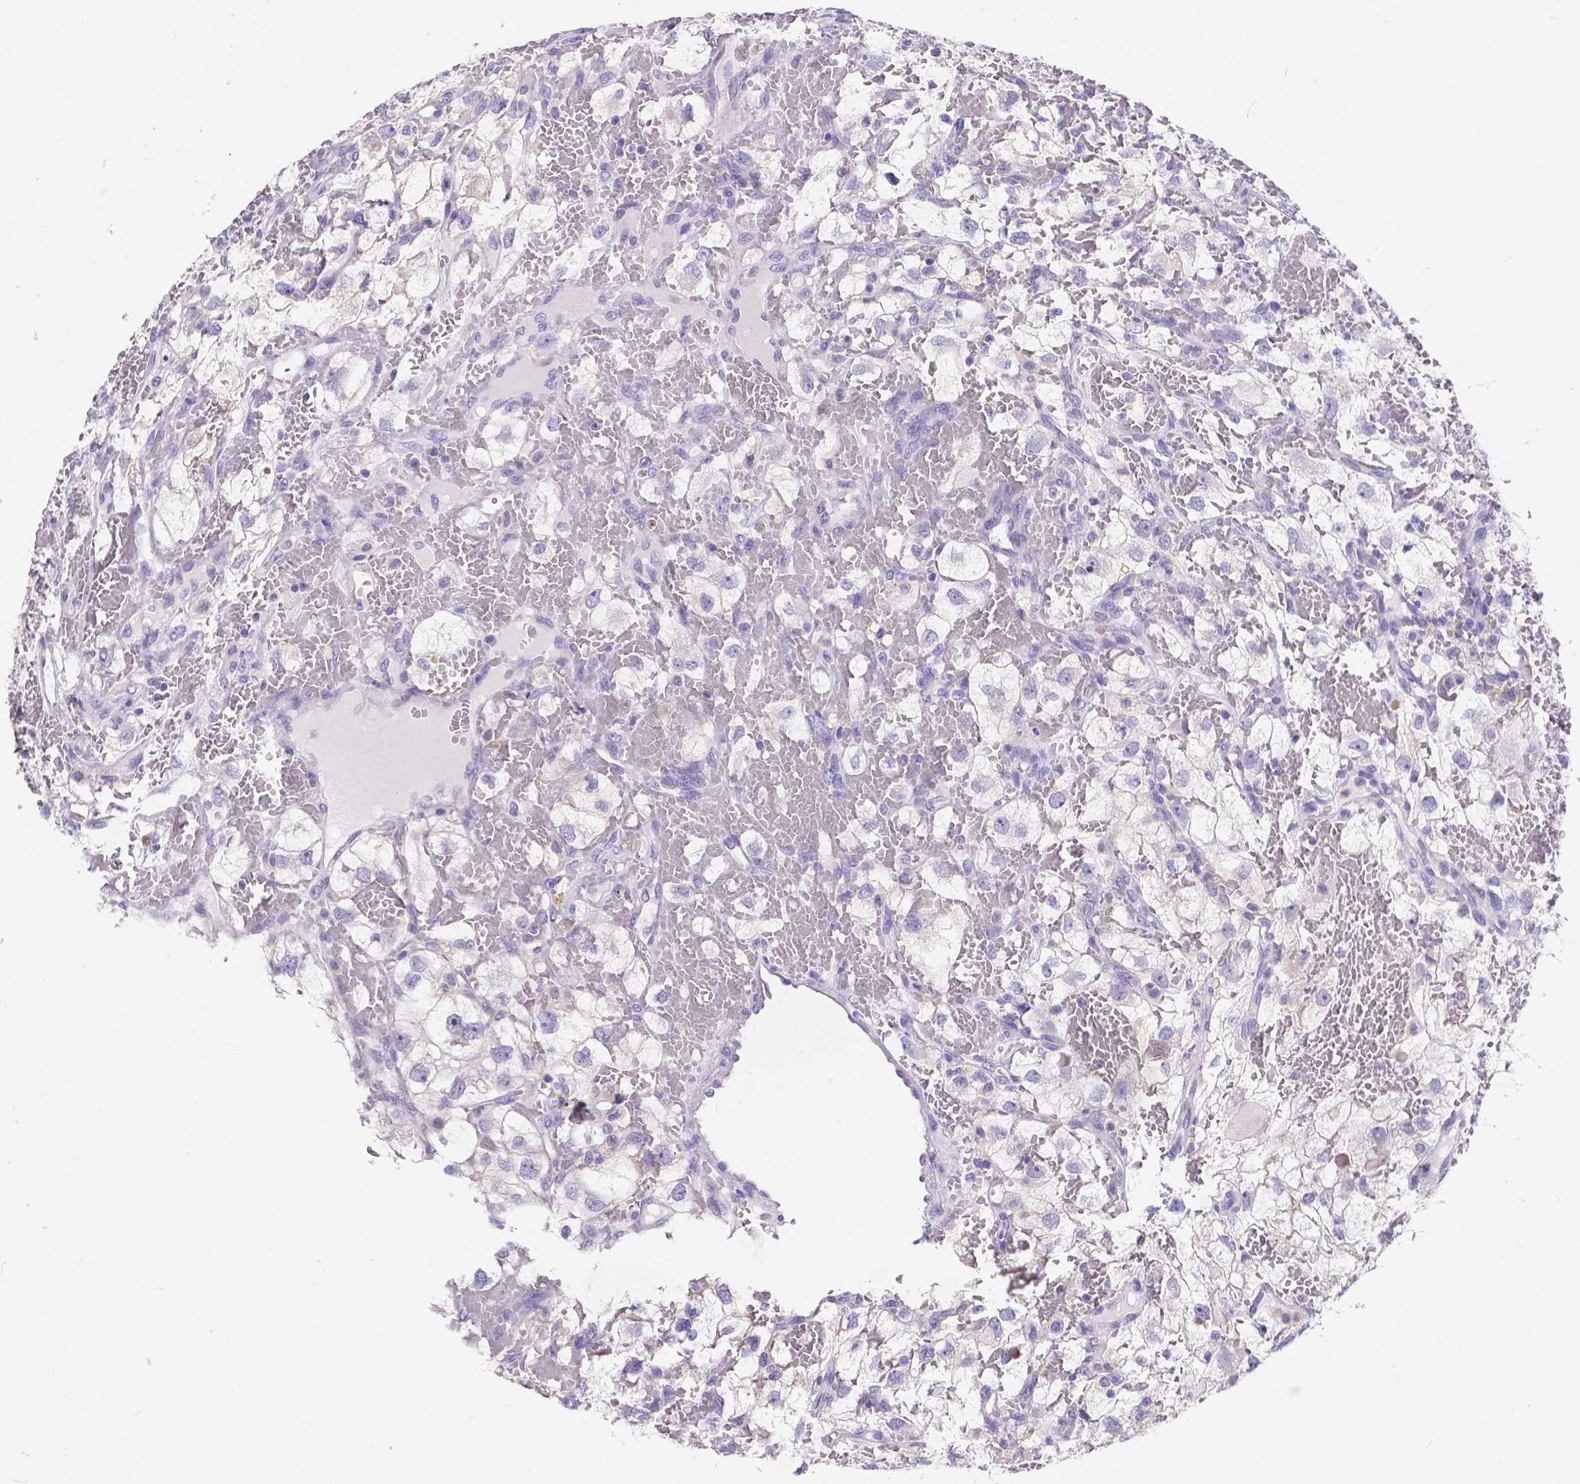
{"staining": {"intensity": "negative", "quantity": "none", "location": "none"}, "tissue": "renal cancer", "cell_type": "Tumor cells", "image_type": "cancer", "snomed": [{"axis": "morphology", "description": "Adenocarcinoma, NOS"}, {"axis": "topography", "description": "Kidney"}], "caption": "Renal cancer was stained to show a protein in brown. There is no significant positivity in tumor cells.", "gene": "ATP6V1D", "patient": {"sex": "male", "age": 59}}